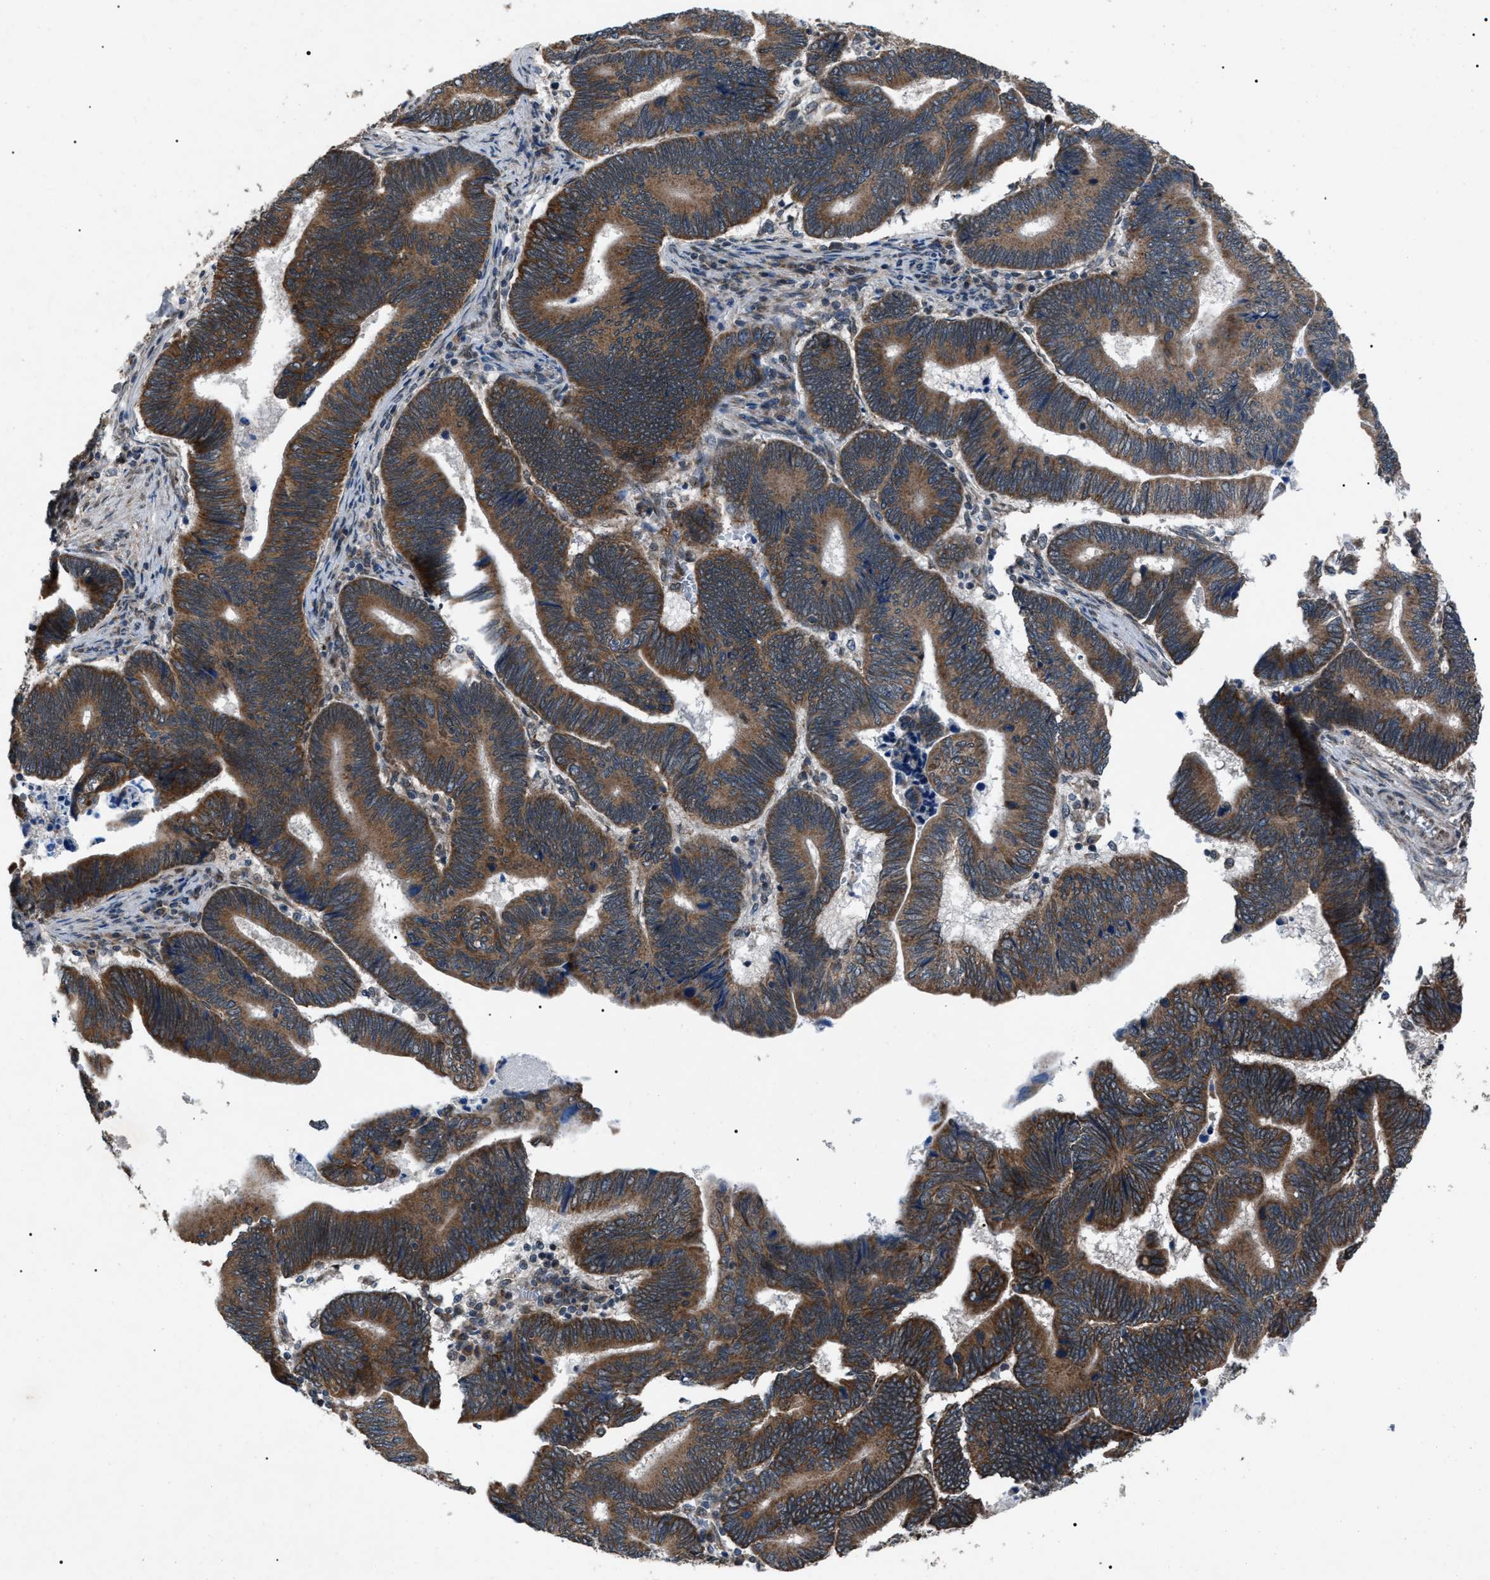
{"staining": {"intensity": "strong", "quantity": ">75%", "location": "cytoplasmic/membranous"}, "tissue": "pancreatic cancer", "cell_type": "Tumor cells", "image_type": "cancer", "snomed": [{"axis": "morphology", "description": "Adenocarcinoma, NOS"}, {"axis": "topography", "description": "Pancreas"}], "caption": "Adenocarcinoma (pancreatic) tissue displays strong cytoplasmic/membranous positivity in about >75% of tumor cells, visualized by immunohistochemistry.", "gene": "ZFAND2A", "patient": {"sex": "female", "age": 70}}